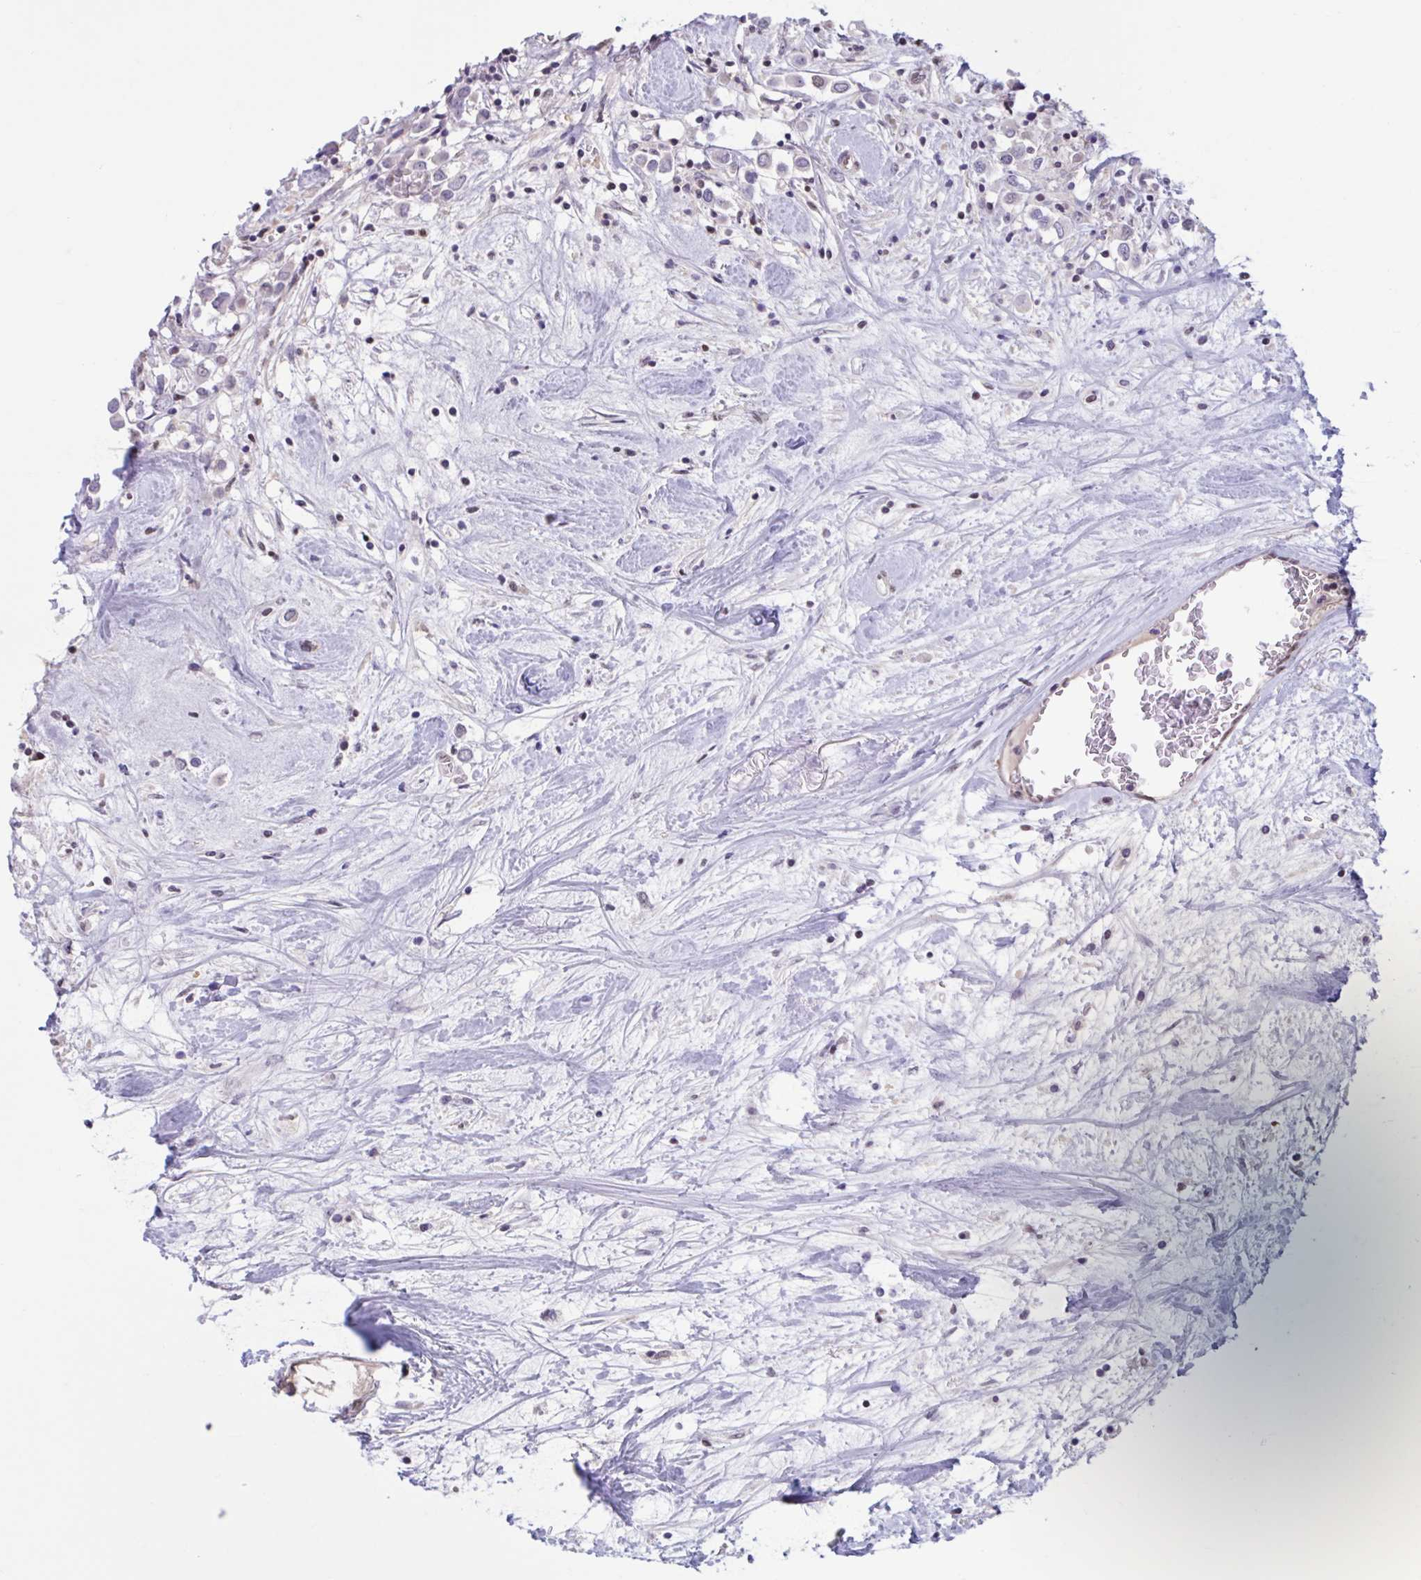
{"staining": {"intensity": "negative", "quantity": "none", "location": "none"}, "tissue": "breast cancer", "cell_type": "Tumor cells", "image_type": "cancer", "snomed": [{"axis": "morphology", "description": "Duct carcinoma"}, {"axis": "topography", "description": "Breast"}], "caption": "The histopathology image reveals no staining of tumor cells in invasive ductal carcinoma (breast).", "gene": "RBL1", "patient": {"sex": "female", "age": 61}}